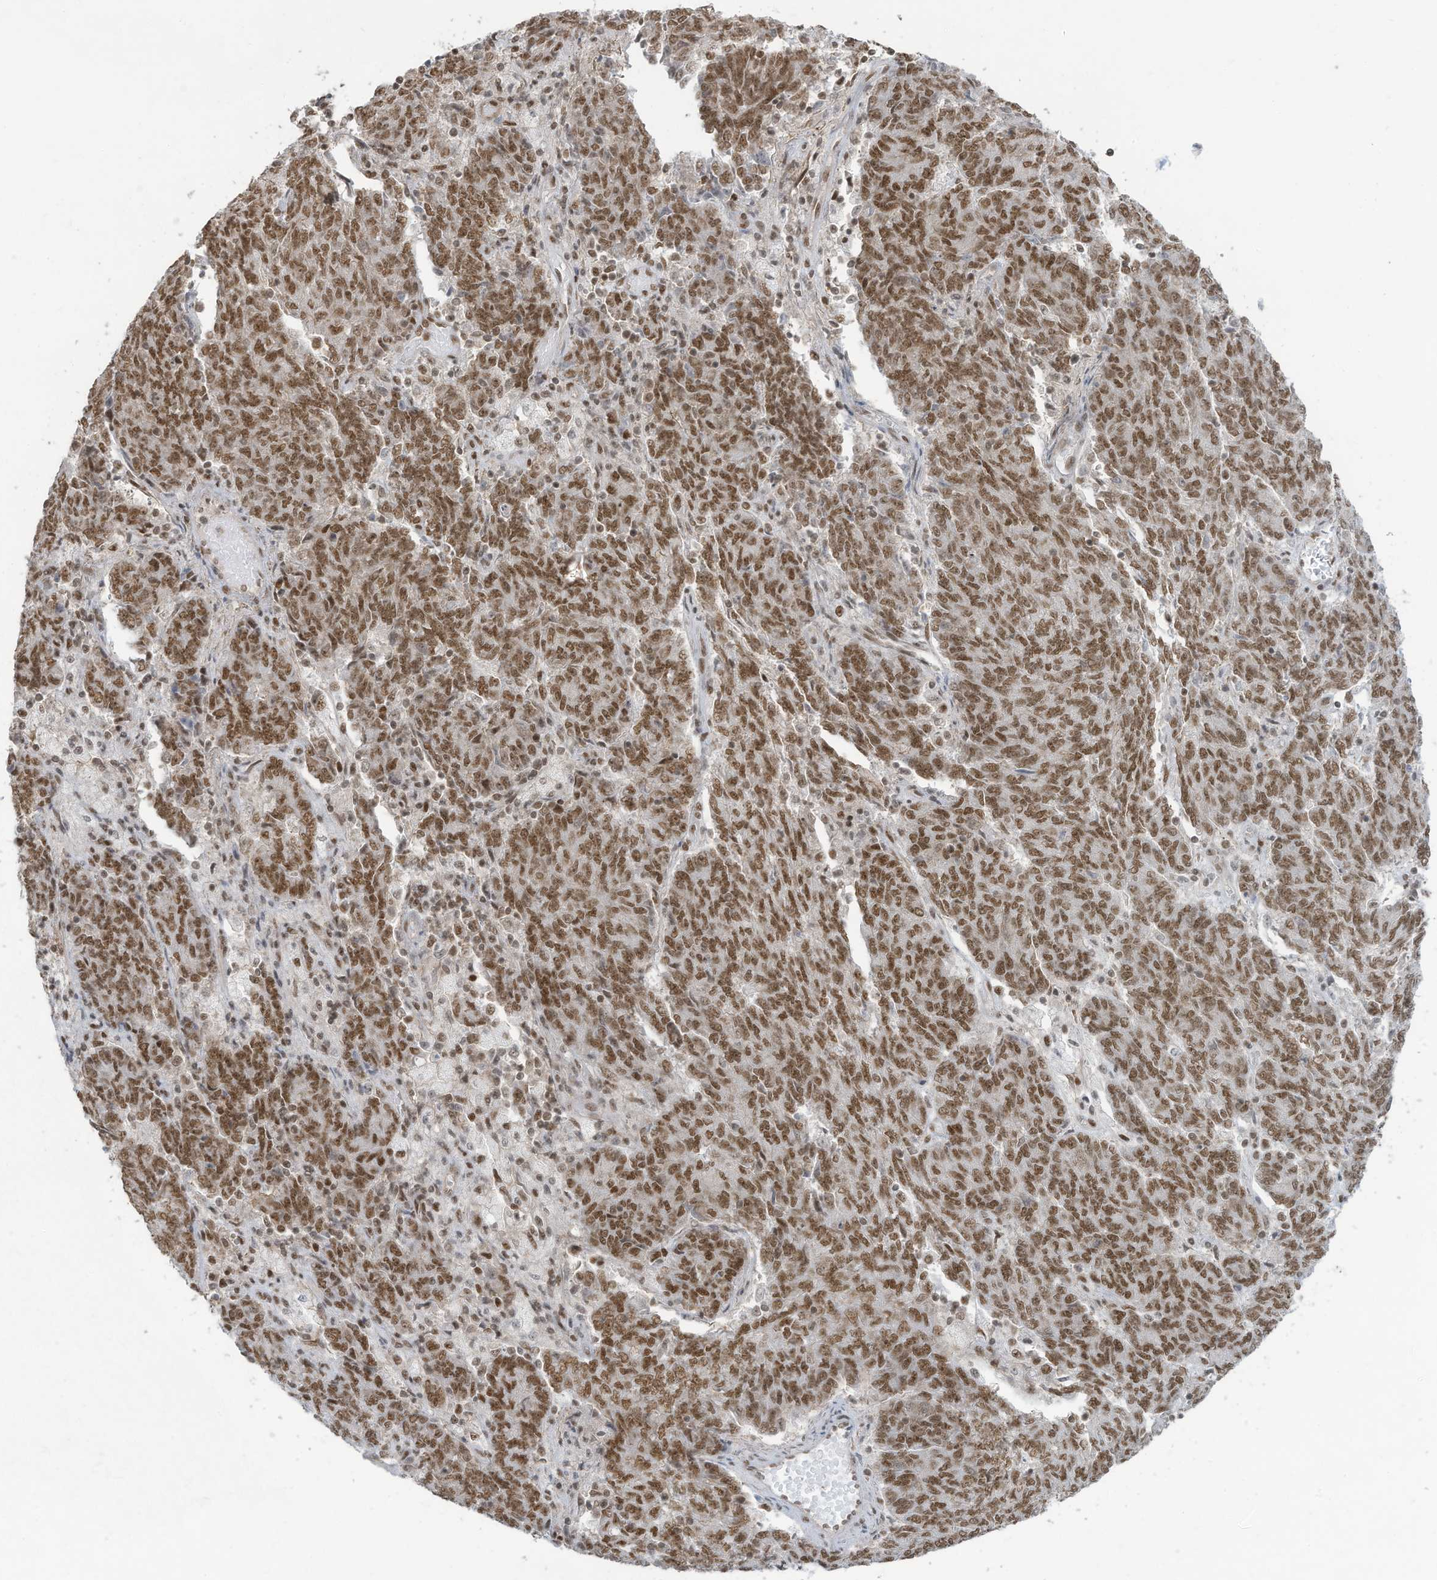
{"staining": {"intensity": "moderate", "quantity": ">75%", "location": "nuclear"}, "tissue": "endometrial cancer", "cell_type": "Tumor cells", "image_type": "cancer", "snomed": [{"axis": "morphology", "description": "Adenocarcinoma, NOS"}, {"axis": "topography", "description": "Endometrium"}], "caption": "This histopathology image demonstrates endometrial cancer (adenocarcinoma) stained with immunohistochemistry (IHC) to label a protein in brown. The nuclear of tumor cells show moderate positivity for the protein. Nuclei are counter-stained blue.", "gene": "DBR1", "patient": {"sex": "female", "age": 80}}